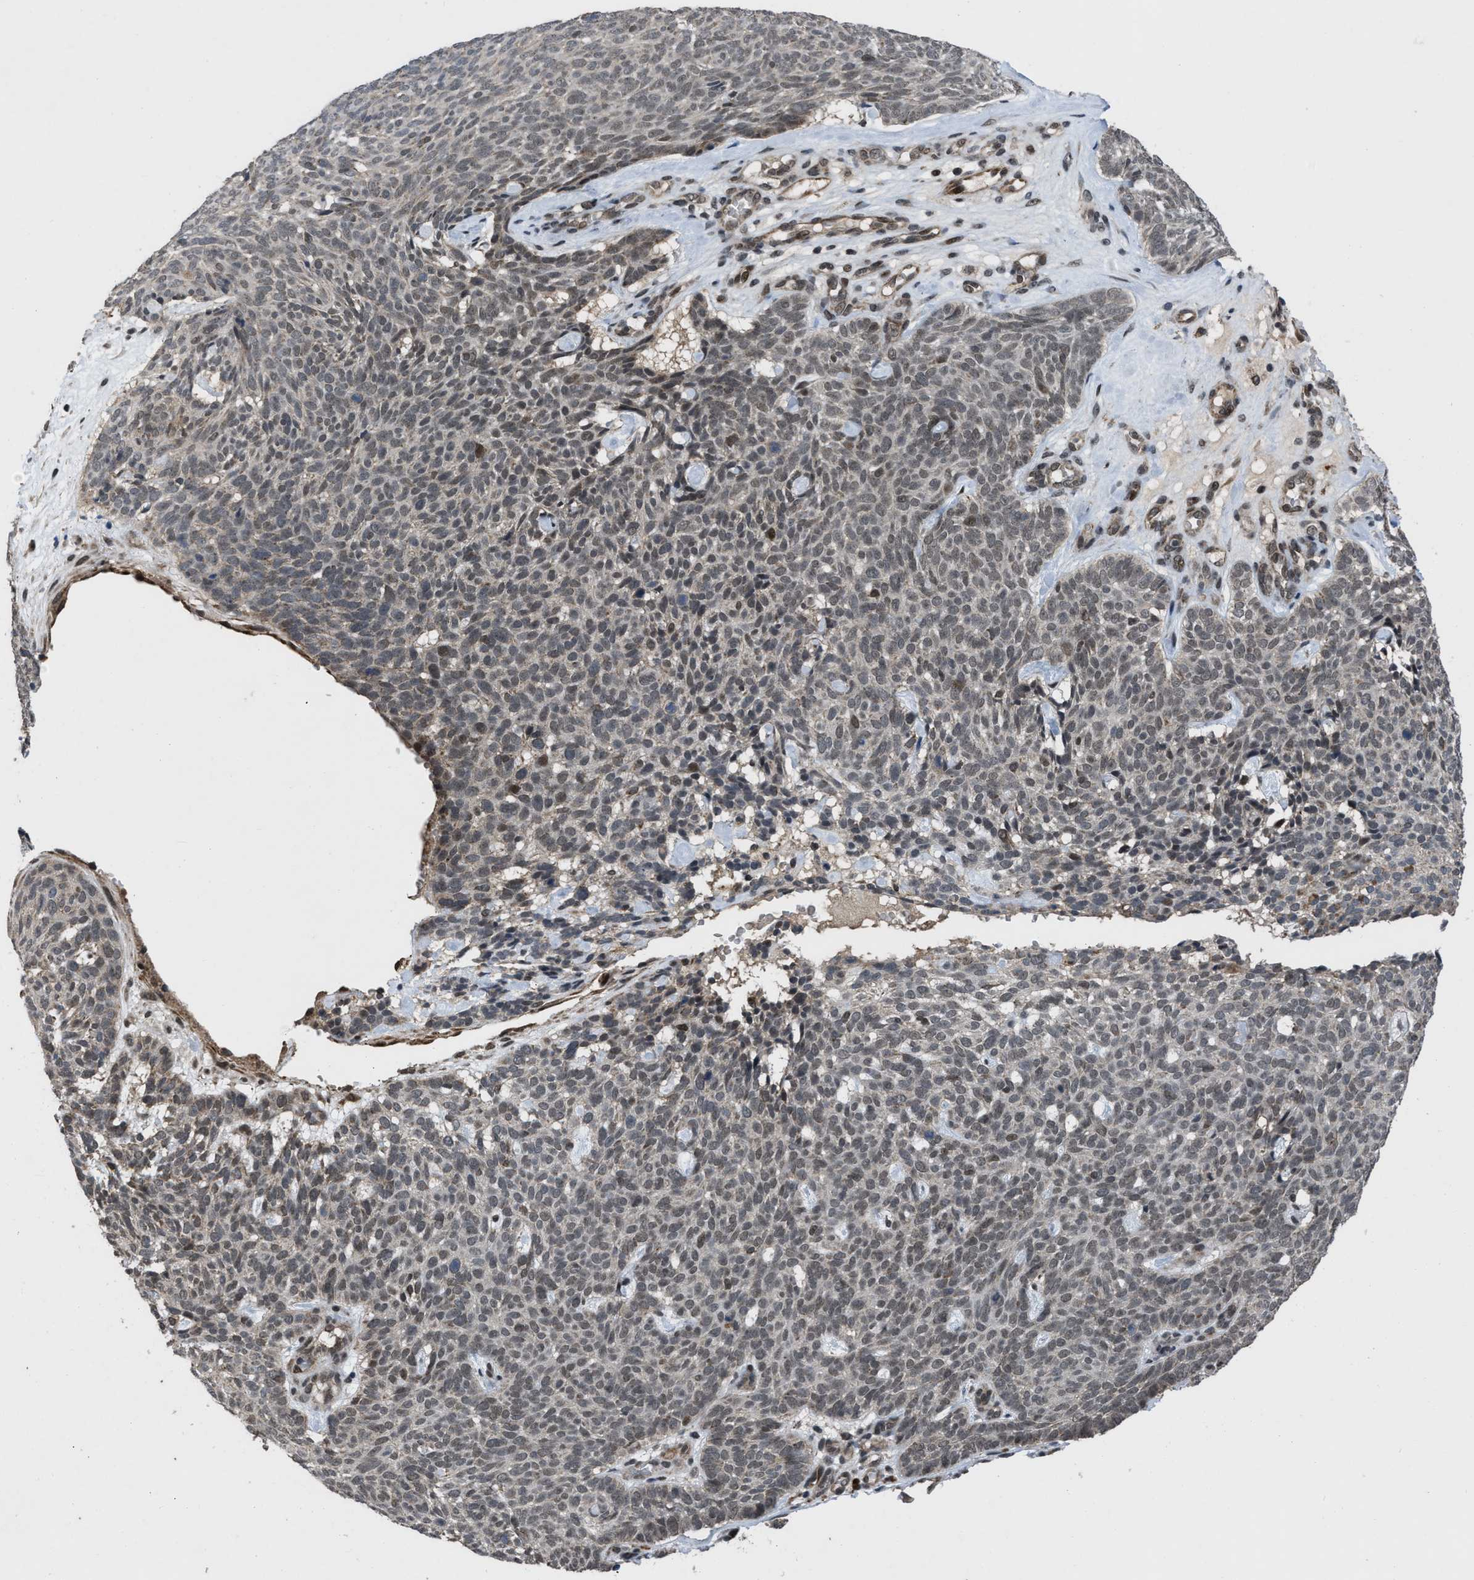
{"staining": {"intensity": "weak", "quantity": "25%-75%", "location": "nuclear"}, "tissue": "skin cancer", "cell_type": "Tumor cells", "image_type": "cancer", "snomed": [{"axis": "morphology", "description": "Basal cell carcinoma"}, {"axis": "topography", "description": "Skin"}], "caption": "Weak nuclear protein staining is identified in approximately 25%-75% of tumor cells in skin basal cell carcinoma. The protein is shown in brown color, while the nuclei are stained blue.", "gene": "ZNHIT1", "patient": {"sex": "male", "age": 61}}